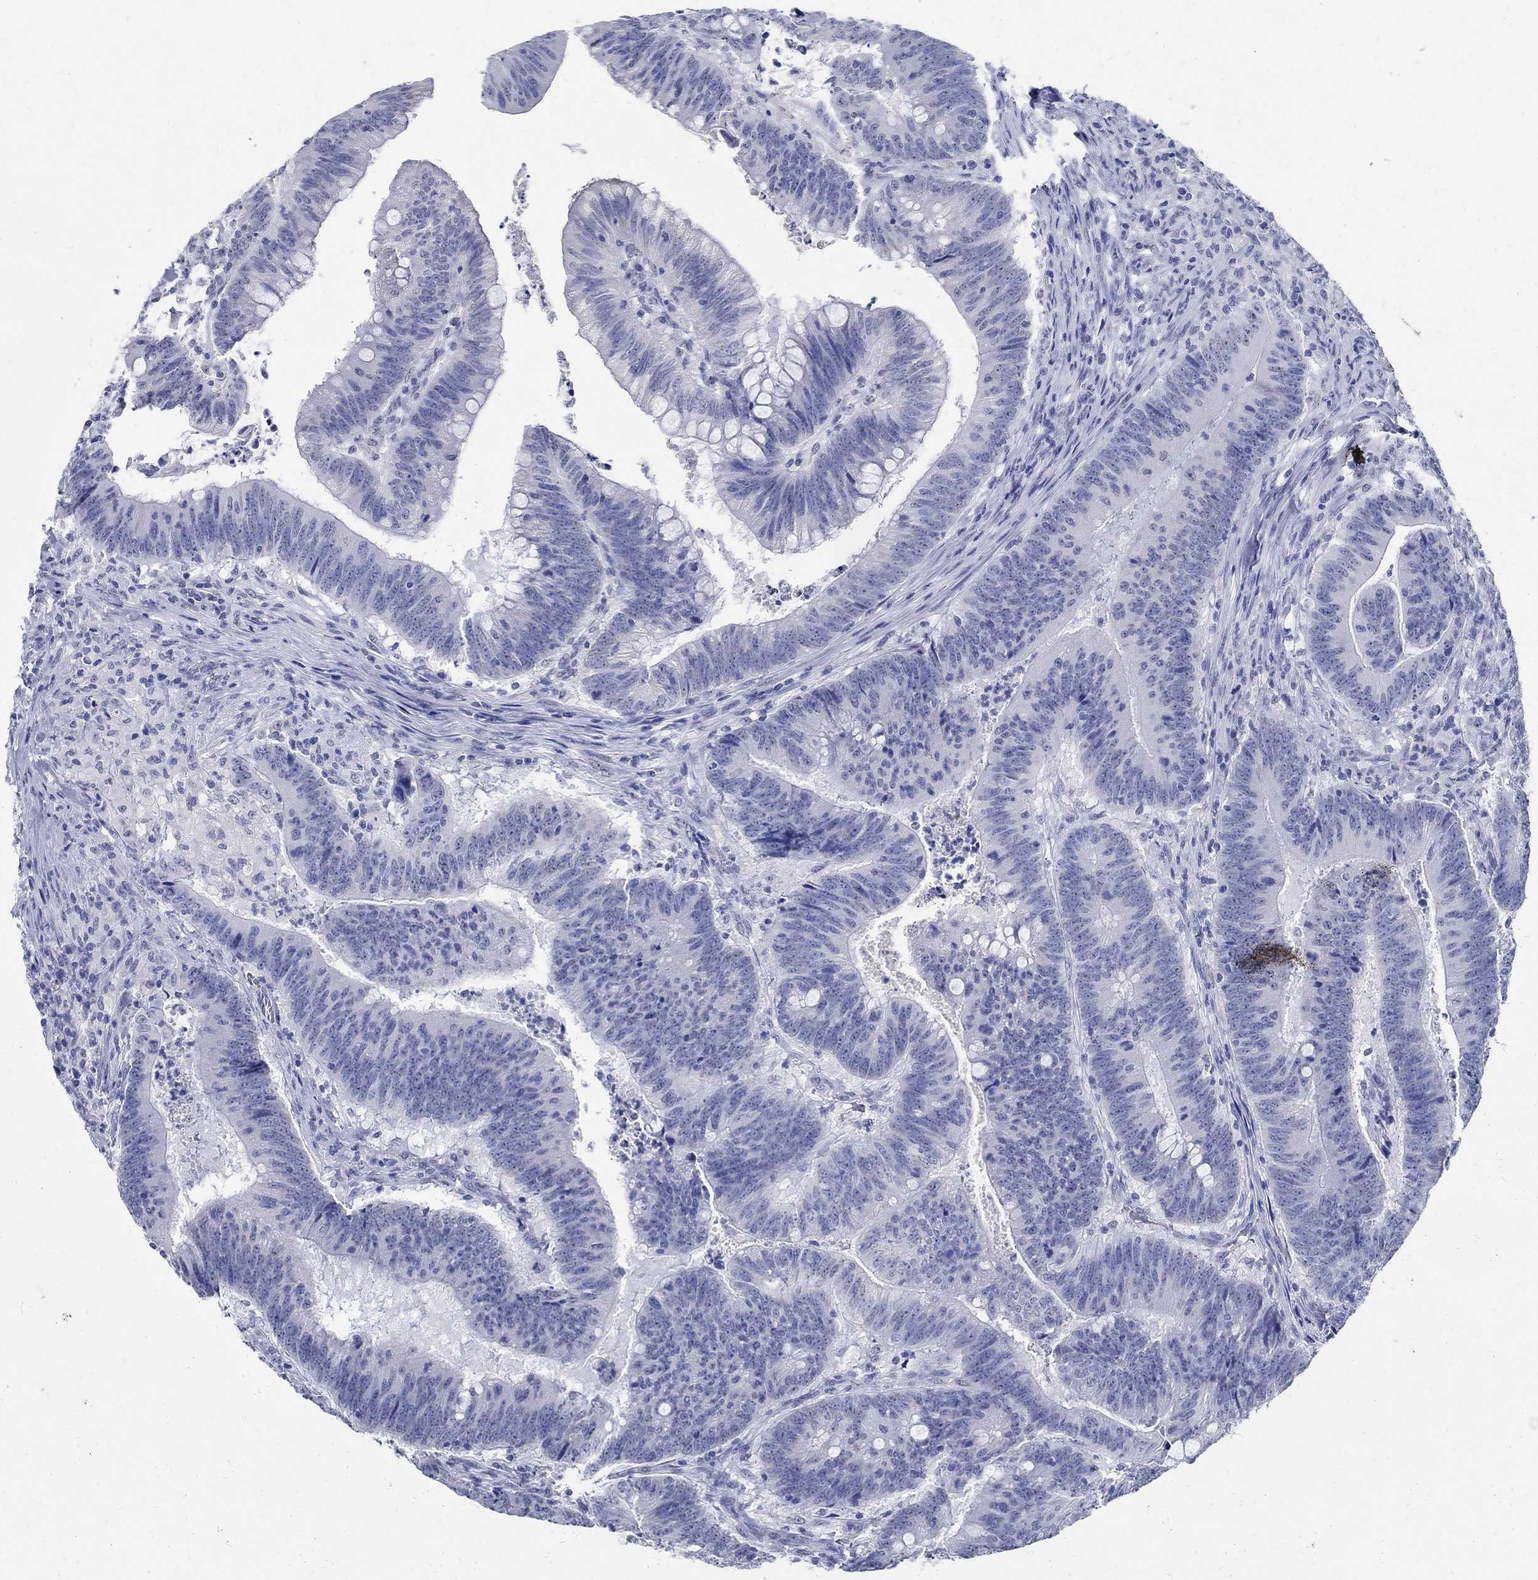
{"staining": {"intensity": "negative", "quantity": "none", "location": "none"}, "tissue": "colorectal cancer", "cell_type": "Tumor cells", "image_type": "cancer", "snomed": [{"axis": "morphology", "description": "Adenocarcinoma, NOS"}, {"axis": "topography", "description": "Colon"}], "caption": "DAB (3,3'-diaminobenzidine) immunohistochemical staining of human colorectal cancer shows no significant positivity in tumor cells. (DAB immunohistochemistry (IHC), high magnification).", "gene": "TSPAN16", "patient": {"sex": "female", "age": 87}}